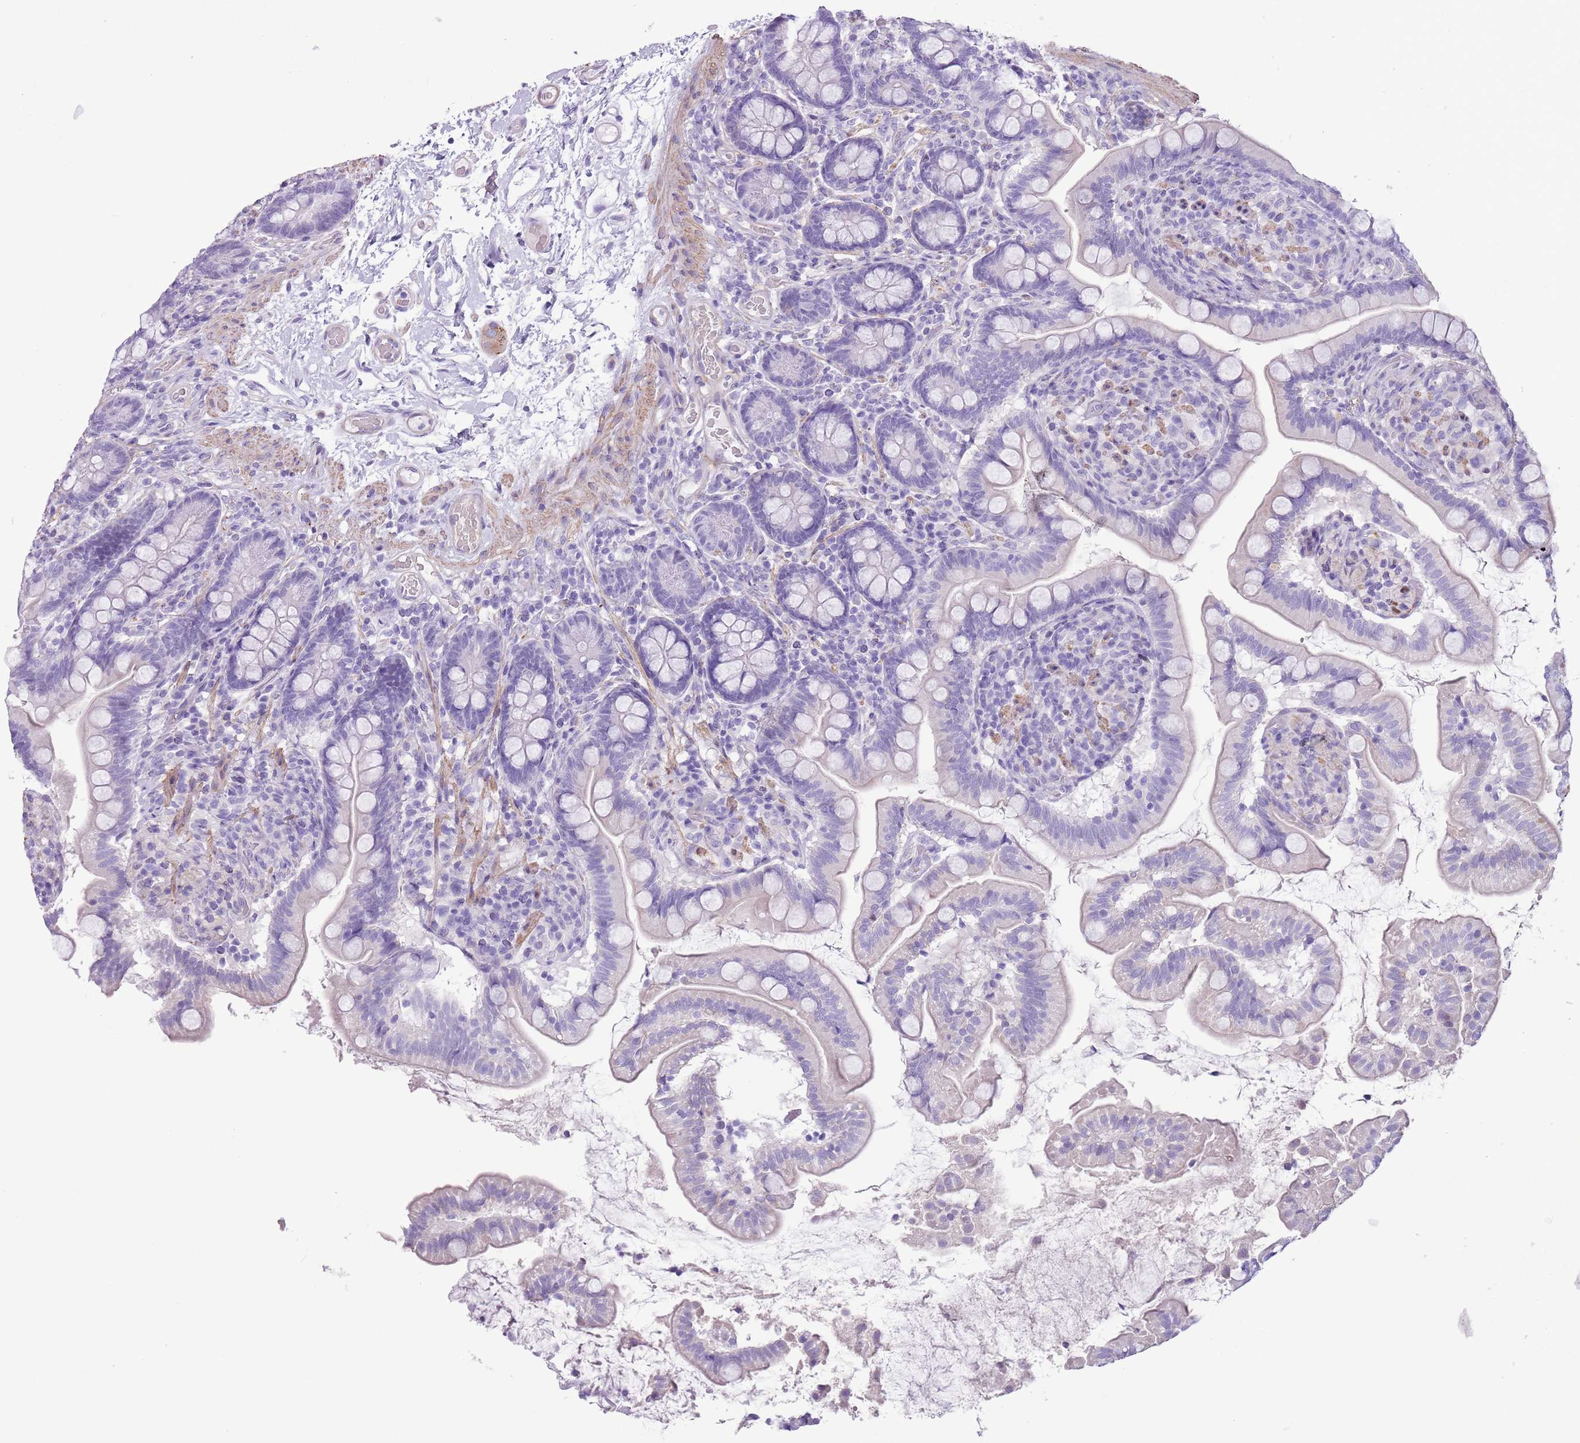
{"staining": {"intensity": "negative", "quantity": "none", "location": "none"}, "tissue": "small intestine", "cell_type": "Glandular cells", "image_type": "normal", "snomed": [{"axis": "morphology", "description": "Normal tissue, NOS"}, {"axis": "topography", "description": "Small intestine"}], "caption": "The histopathology image exhibits no staining of glandular cells in benign small intestine.", "gene": "SLC7A14", "patient": {"sex": "female", "age": 64}}